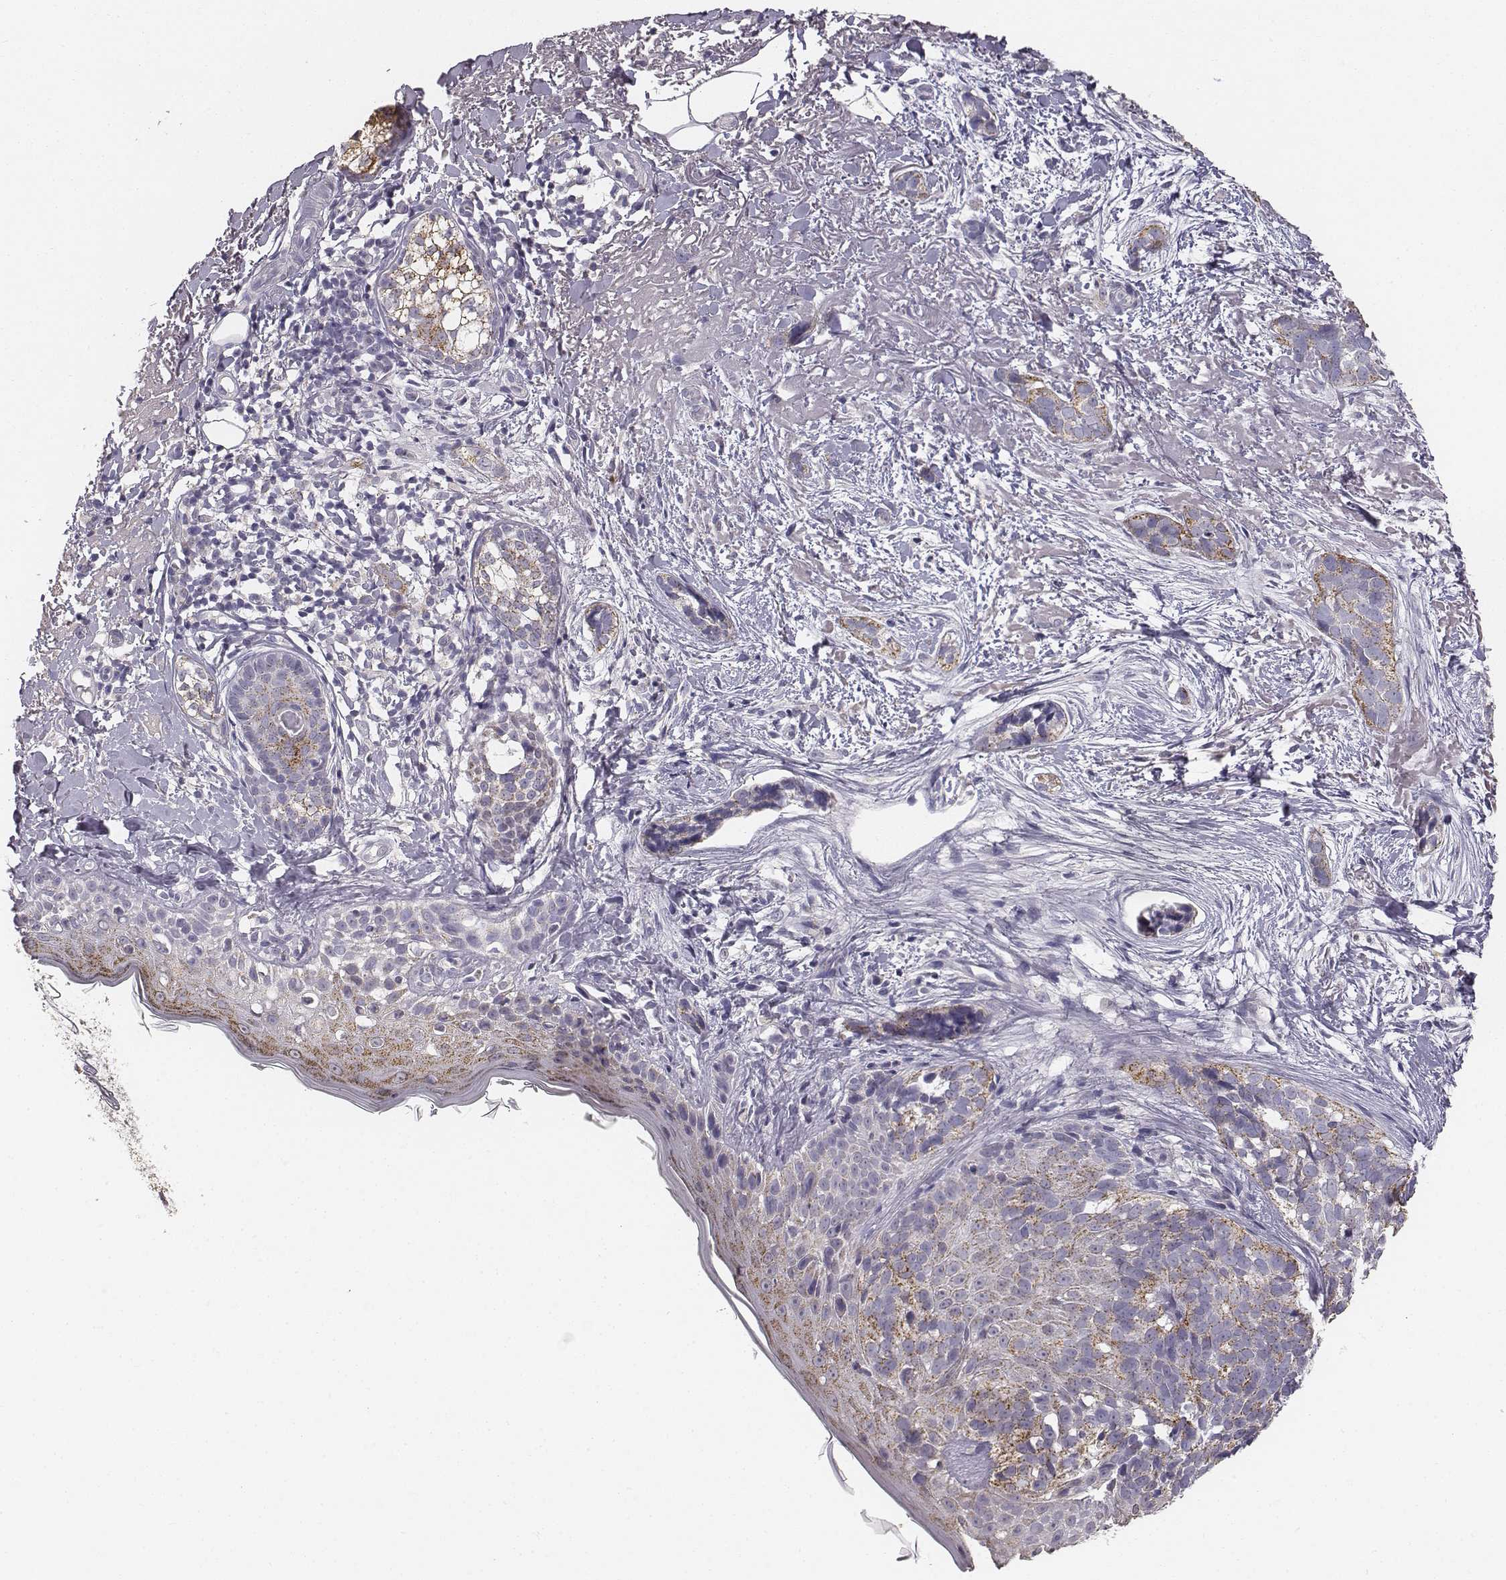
{"staining": {"intensity": "weak", "quantity": "25%-75%", "location": "cytoplasmic/membranous"}, "tissue": "skin cancer", "cell_type": "Tumor cells", "image_type": "cancer", "snomed": [{"axis": "morphology", "description": "Basal cell carcinoma"}, {"axis": "topography", "description": "Skin"}], "caption": "Immunohistochemistry (IHC) image of skin basal cell carcinoma stained for a protein (brown), which reveals low levels of weak cytoplasmic/membranous expression in approximately 25%-75% of tumor cells.", "gene": "ABCD3", "patient": {"sex": "male", "age": 87}}